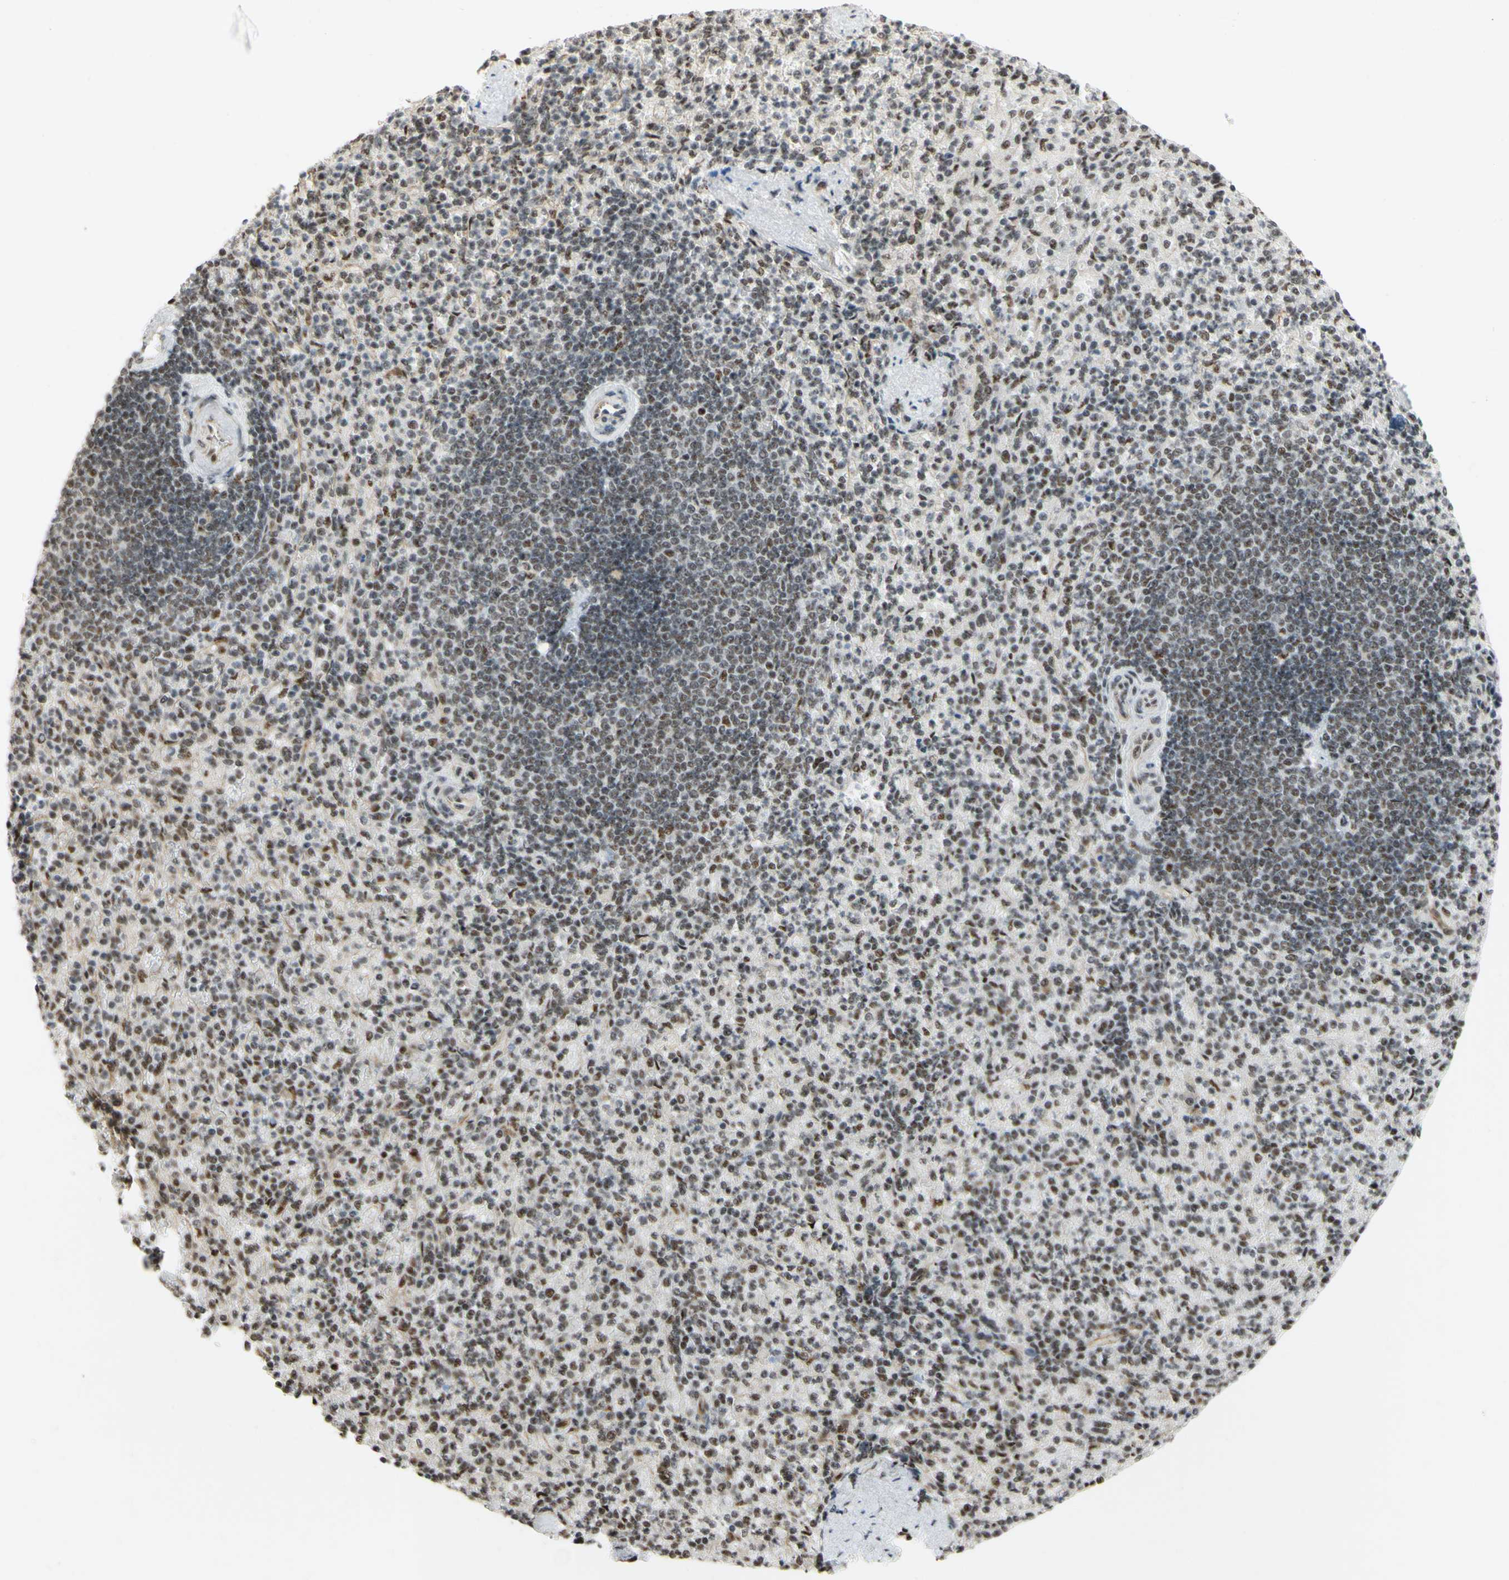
{"staining": {"intensity": "moderate", "quantity": ">75%", "location": "nuclear"}, "tissue": "spleen", "cell_type": "Cells in red pulp", "image_type": "normal", "snomed": [{"axis": "morphology", "description": "Normal tissue, NOS"}, {"axis": "topography", "description": "Spleen"}], "caption": "Protein staining reveals moderate nuclear positivity in approximately >75% of cells in red pulp in normal spleen. The protein is stained brown, and the nuclei are stained in blue (DAB IHC with brightfield microscopy, high magnification).", "gene": "SAP18", "patient": {"sex": "female", "age": 74}}